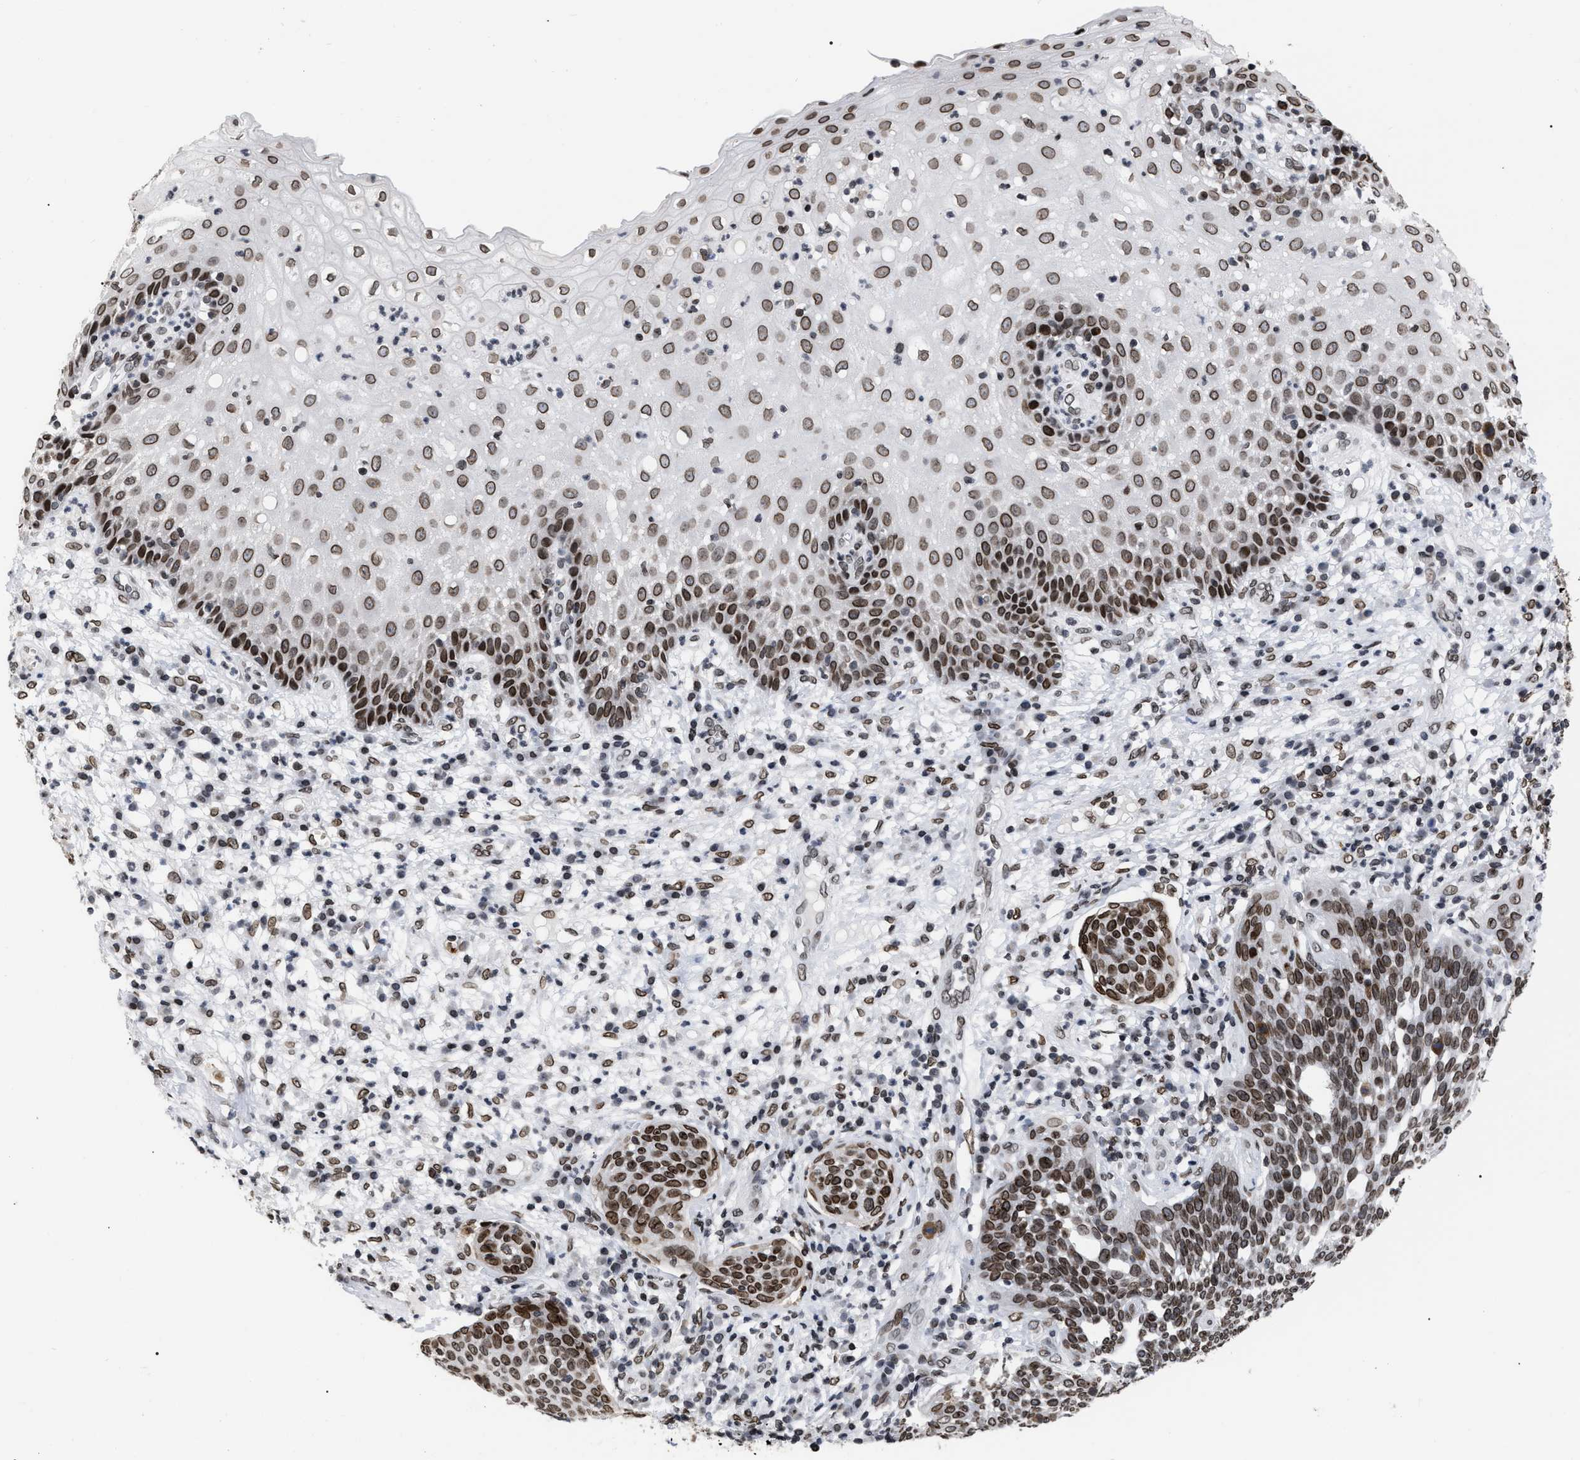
{"staining": {"intensity": "moderate", "quantity": ">75%", "location": "cytoplasmic/membranous,nuclear"}, "tissue": "cervical cancer", "cell_type": "Tumor cells", "image_type": "cancer", "snomed": [{"axis": "morphology", "description": "Squamous cell carcinoma, NOS"}, {"axis": "topography", "description": "Cervix"}], "caption": "Cervical cancer (squamous cell carcinoma) stained with DAB immunohistochemistry reveals medium levels of moderate cytoplasmic/membranous and nuclear staining in approximately >75% of tumor cells.", "gene": "TPR", "patient": {"sex": "female", "age": 34}}